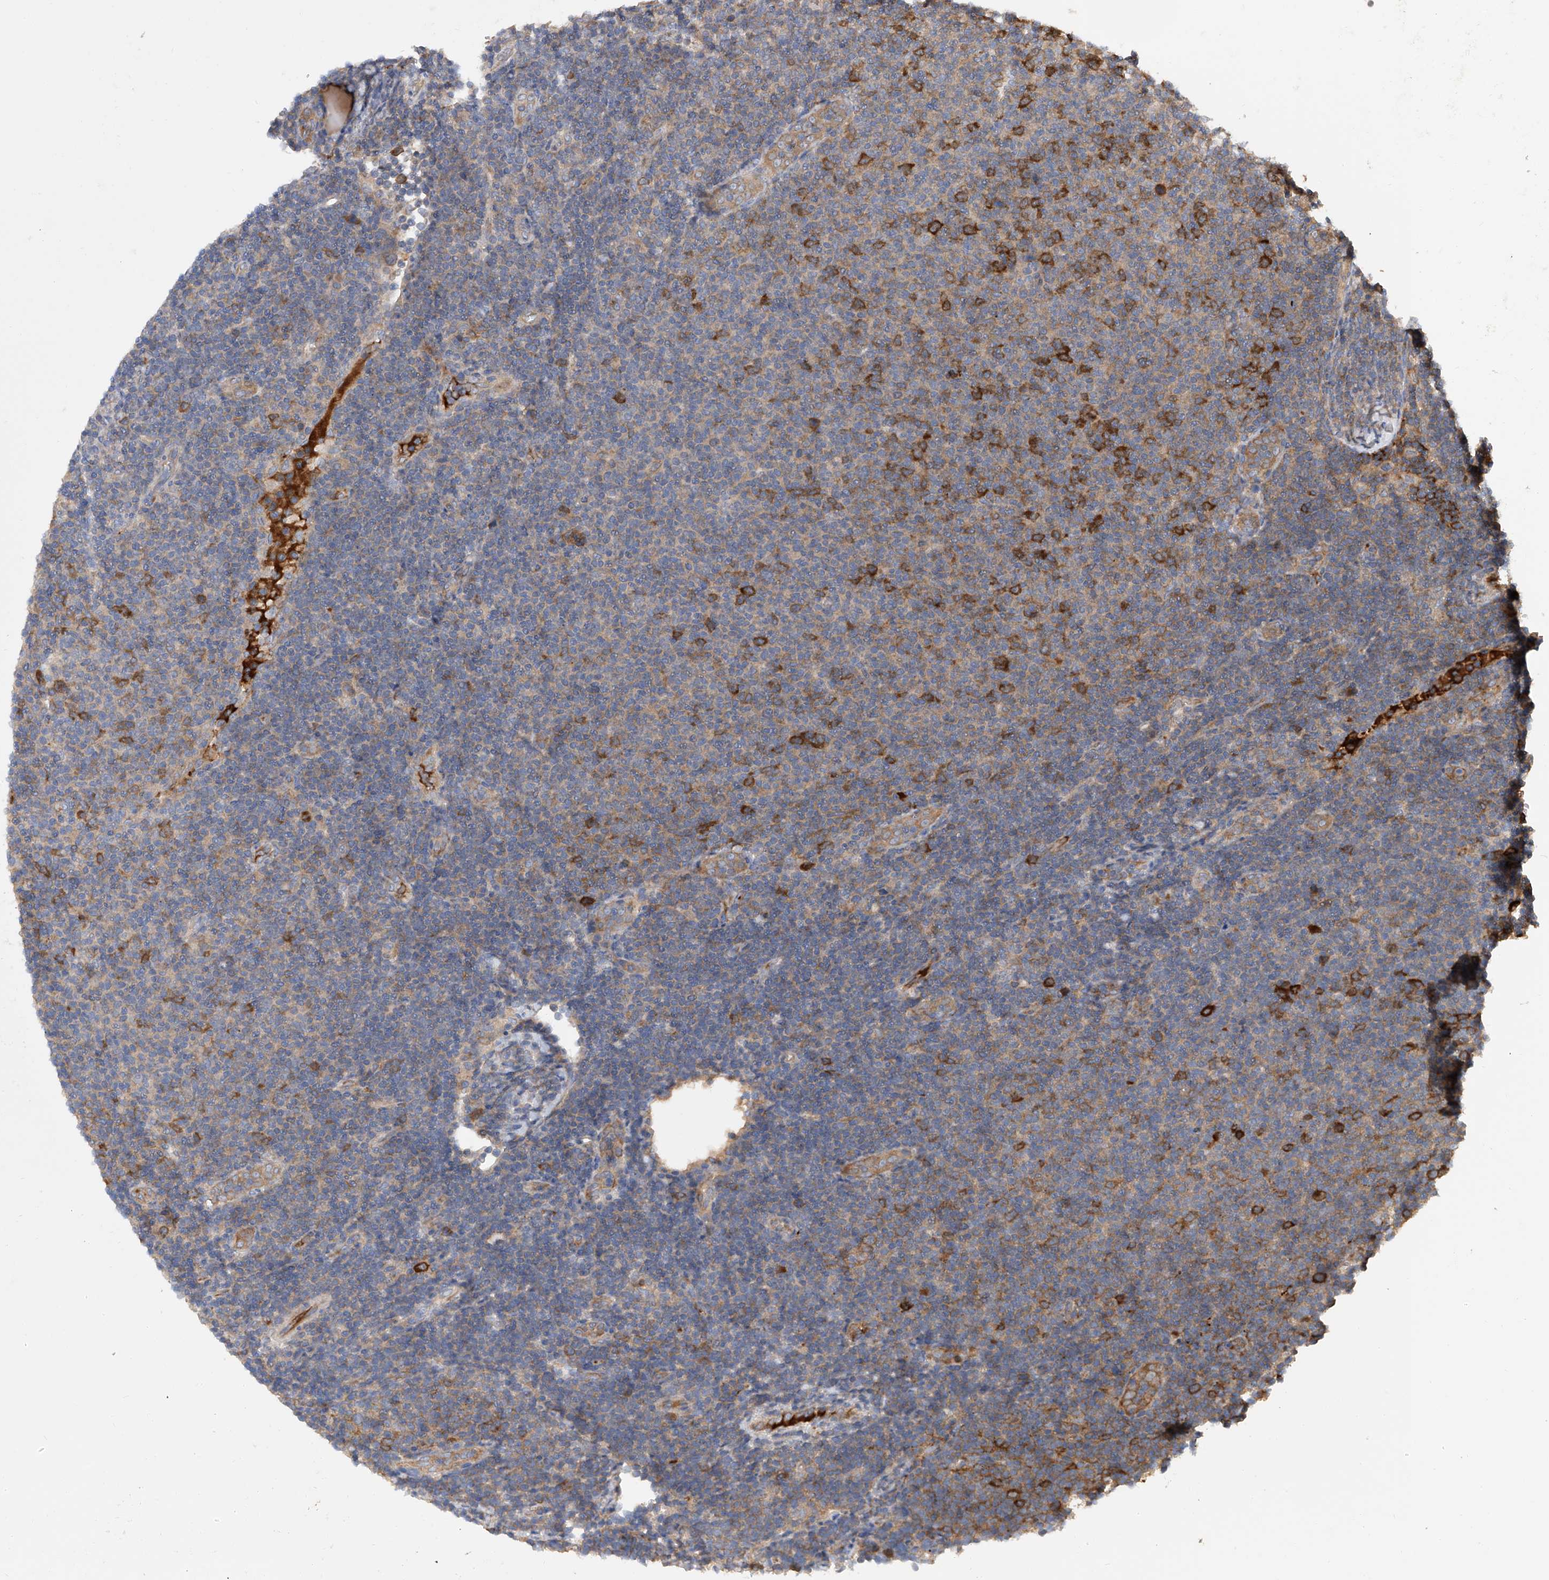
{"staining": {"intensity": "strong", "quantity": "<25%", "location": "cytoplasmic/membranous"}, "tissue": "lymphoma", "cell_type": "Tumor cells", "image_type": "cancer", "snomed": [{"axis": "morphology", "description": "Malignant lymphoma, non-Hodgkin's type, Low grade"}, {"axis": "topography", "description": "Lymph node"}], "caption": "There is medium levels of strong cytoplasmic/membranous staining in tumor cells of lymphoma, as demonstrated by immunohistochemical staining (brown color).", "gene": "NUDT17", "patient": {"sex": "male", "age": 66}}